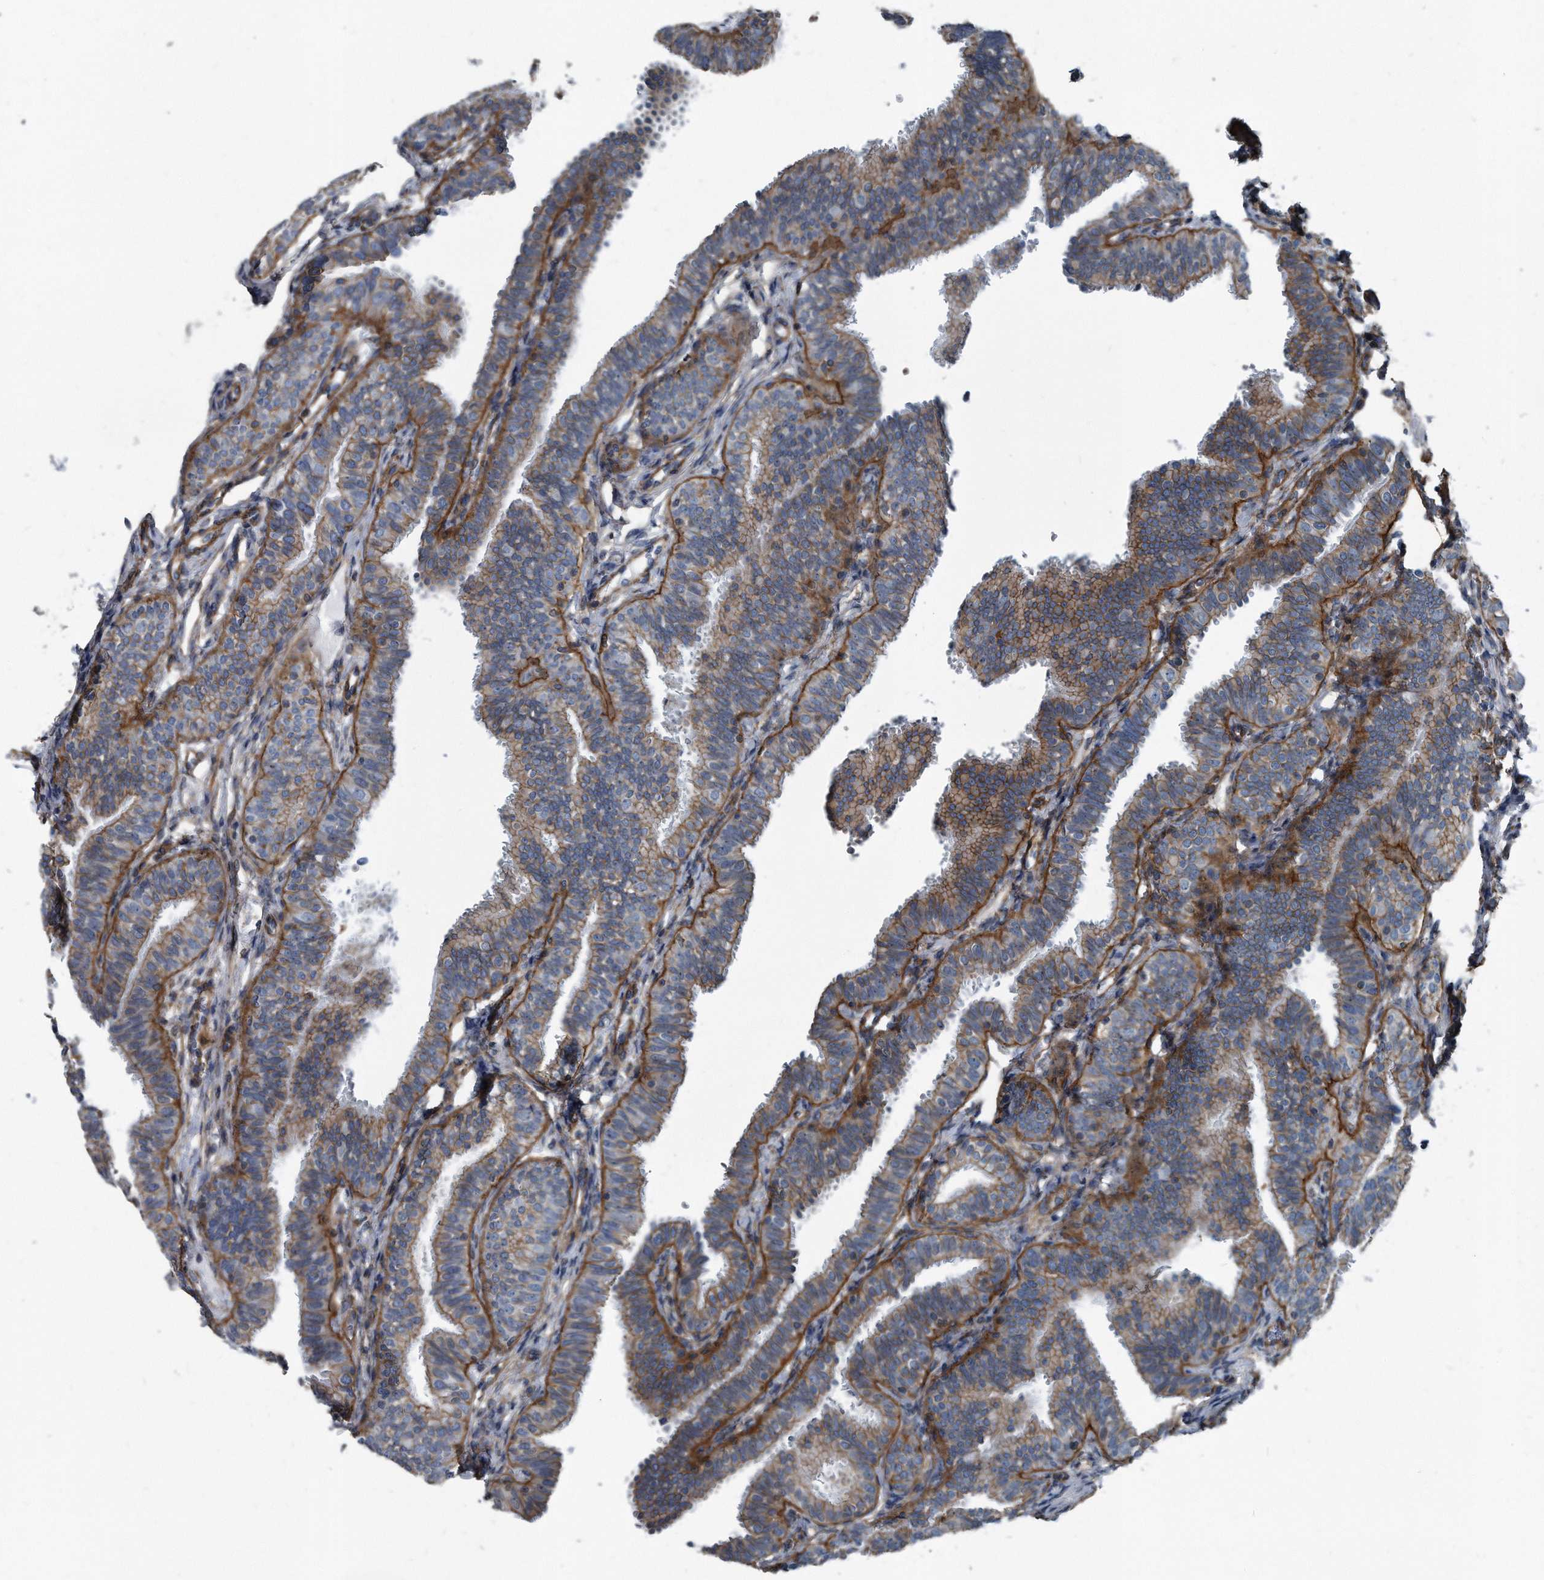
{"staining": {"intensity": "moderate", "quantity": "25%-75%", "location": "cytoplasmic/membranous"}, "tissue": "fallopian tube", "cell_type": "Glandular cells", "image_type": "normal", "snomed": [{"axis": "morphology", "description": "Normal tissue, NOS"}, {"axis": "topography", "description": "Fallopian tube"}], "caption": "Protein analysis of unremarkable fallopian tube reveals moderate cytoplasmic/membranous expression in approximately 25%-75% of glandular cells.", "gene": "PLEC", "patient": {"sex": "female", "age": 35}}